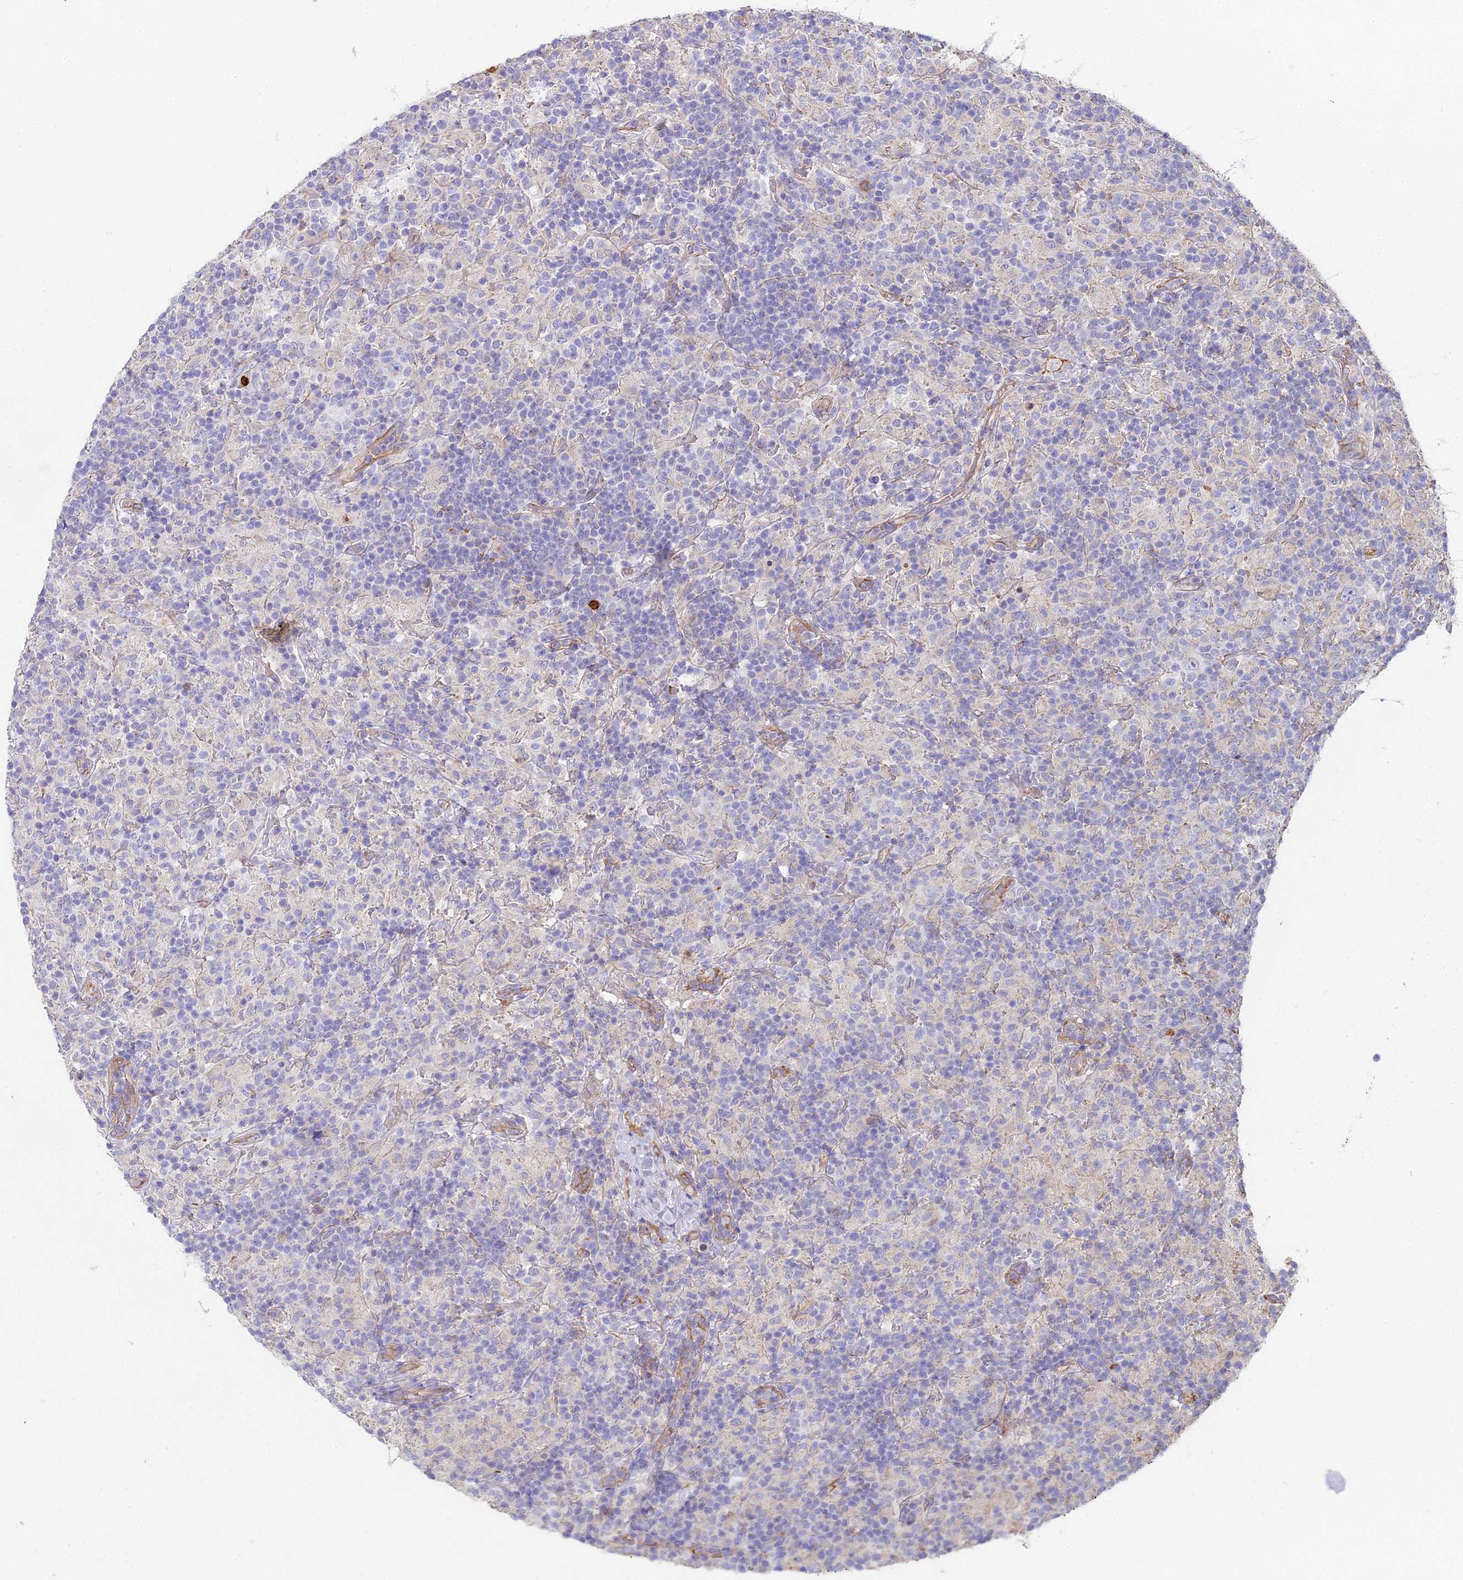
{"staining": {"intensity": "negative", "quantity": "none", "location": "none"}, "tissue": "lymphoma", "cell_type": "Tumor cells", "image_type": "cancer", "snomed": [{"axis": "morphology", "description": "Hodgkin's disease, NOS"}, {"axis": "topography", "description": "Lymph node"}], "caption": "A high-resolution photomicrograph shows IHC staining of Hodgkin's disease, which exhibits no significant expression in tumor cells. (DAB (3,3'-diaminobenzidine) IHC, high magnification).", "gene": "BEX4", "patient": {"sex": "male", "age": 70}}